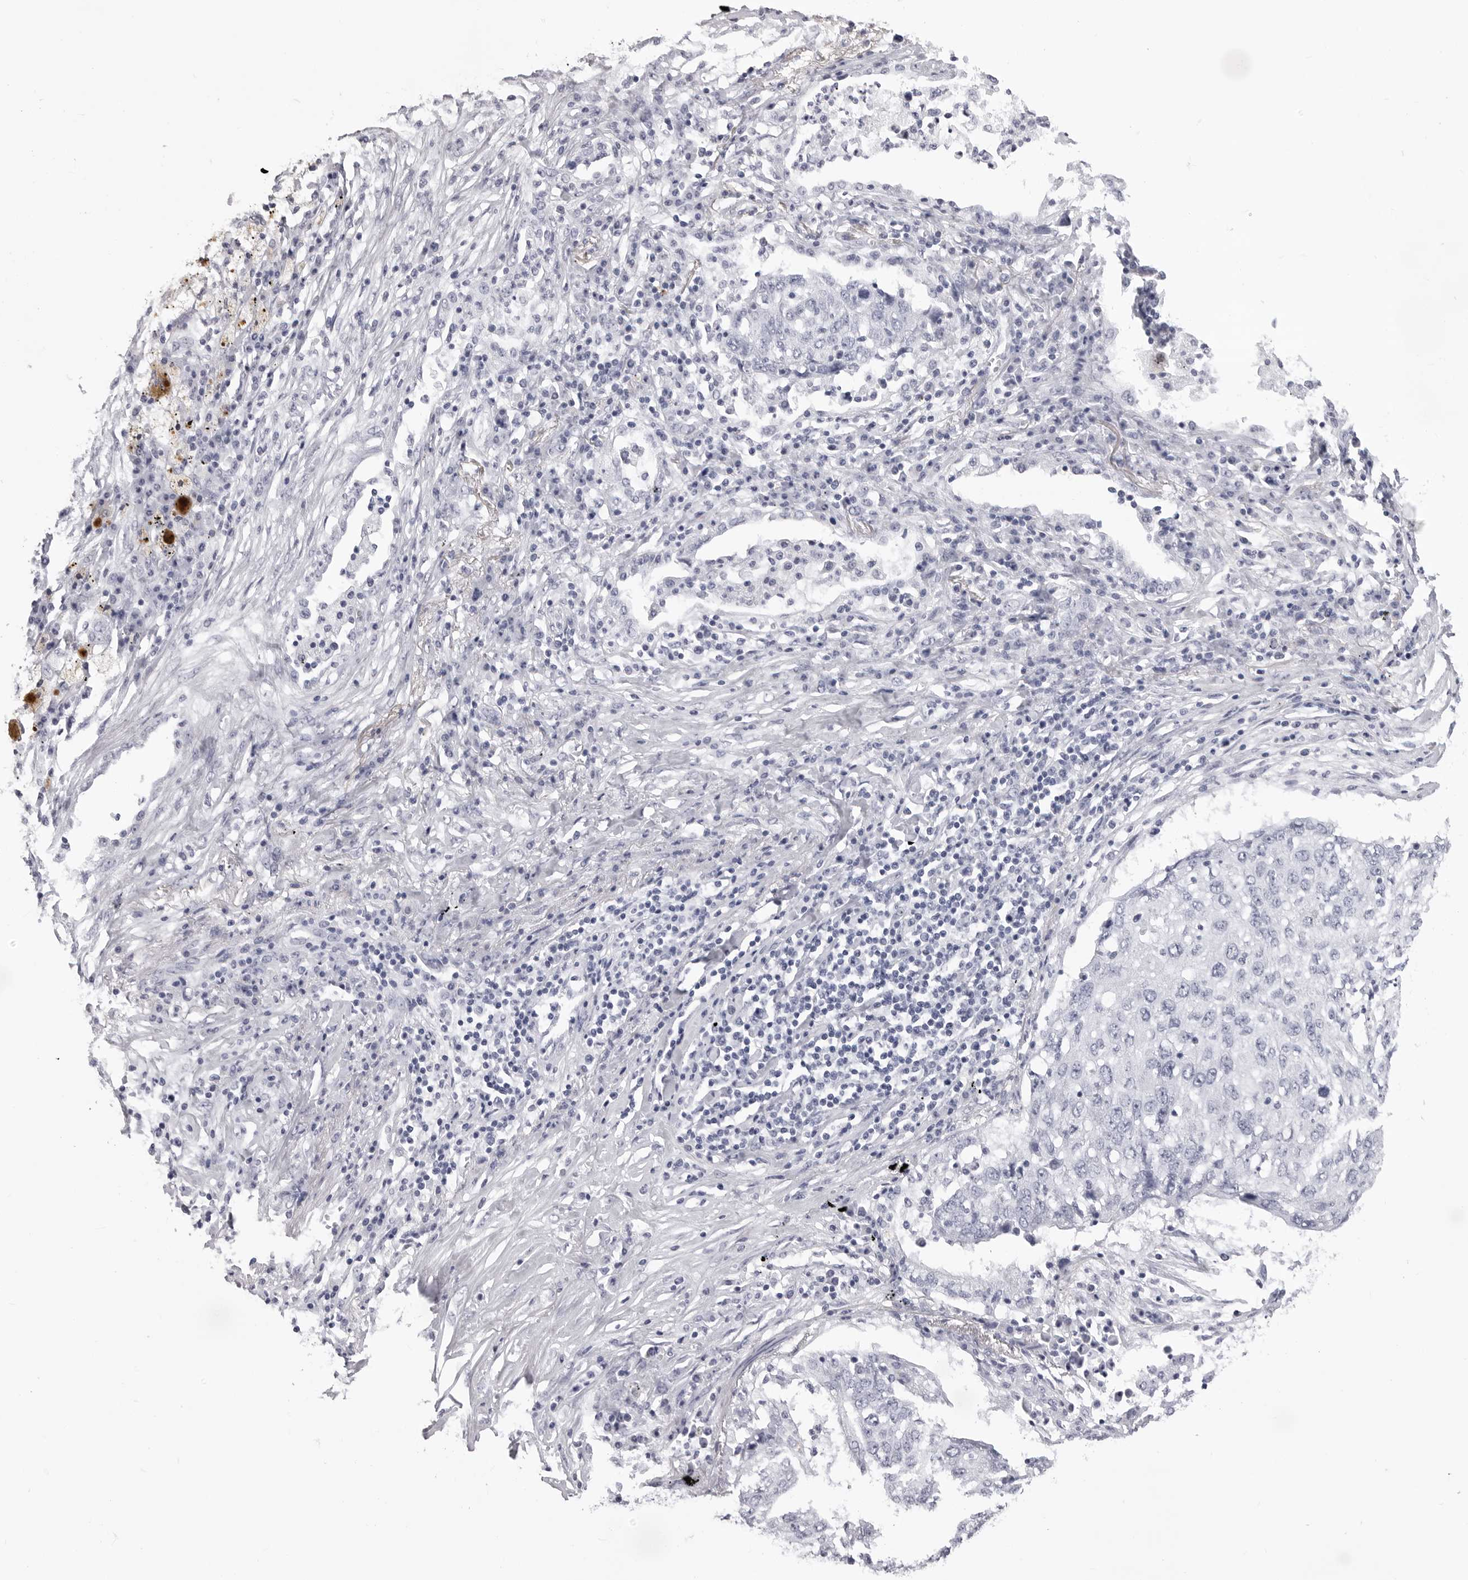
{"staining": {"intensity": "negative", "quantity": "none", "location": "none"}, "tissue": "lung cancer", "cell_type": "Tumor cells", "image_type": "cancer", "snomed": [{"axis": "morphology", "description": "Squamous cell carcinoma, NOS"}, {"axis": "topography", "description": "Lung"}], "caption": "Lung cancer was stained to show a protein in brown. There is no significant positivity in tumor cells.", "gene": "LGALS4", "patient": {"sex": "female", "age": 63}}